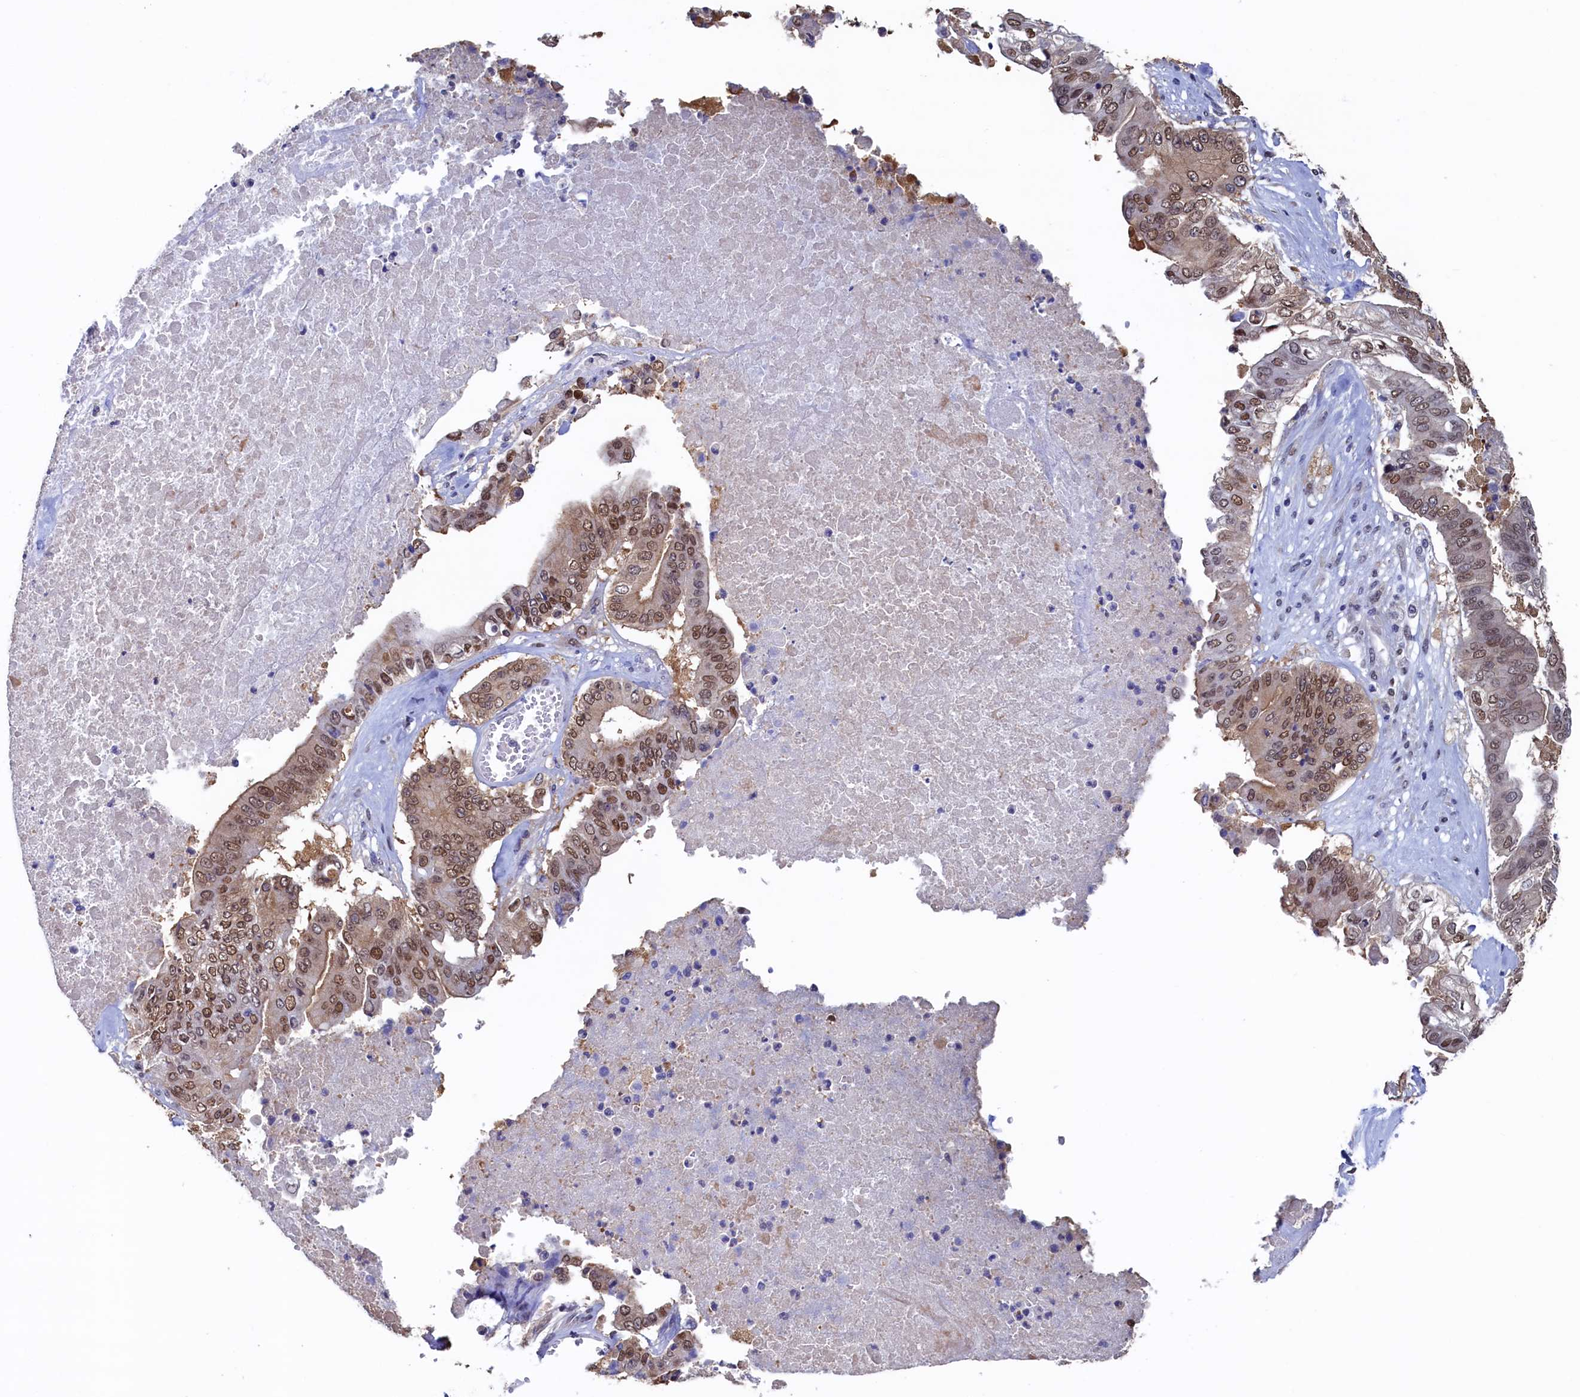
{"staining": {"intensity": "moderate", "quantity": ">75%", "location": "nuclear"}, "tissue": "pancreatic cancer", "cell_type": "Tumor cells", "image_type": "cancer", "snomed": [{"axis": "morphology", "description": "Adenocarcinoma, NOS"}, {"axis": "topography", "description": "Pancreas"}], "caption": "The photomicrograph reveals immunohistochemical staining of adenocarcinoma (pancreatic). There is moderate nuclear staining is seen in about >75% of tumor cells. The staining is performed using DAB brown chromogen to label protein expression. The nuclei are counter-stained blue using hematoxylin.", "gene": "AHCY", "patient": {"sex": "female", "age": 77}}